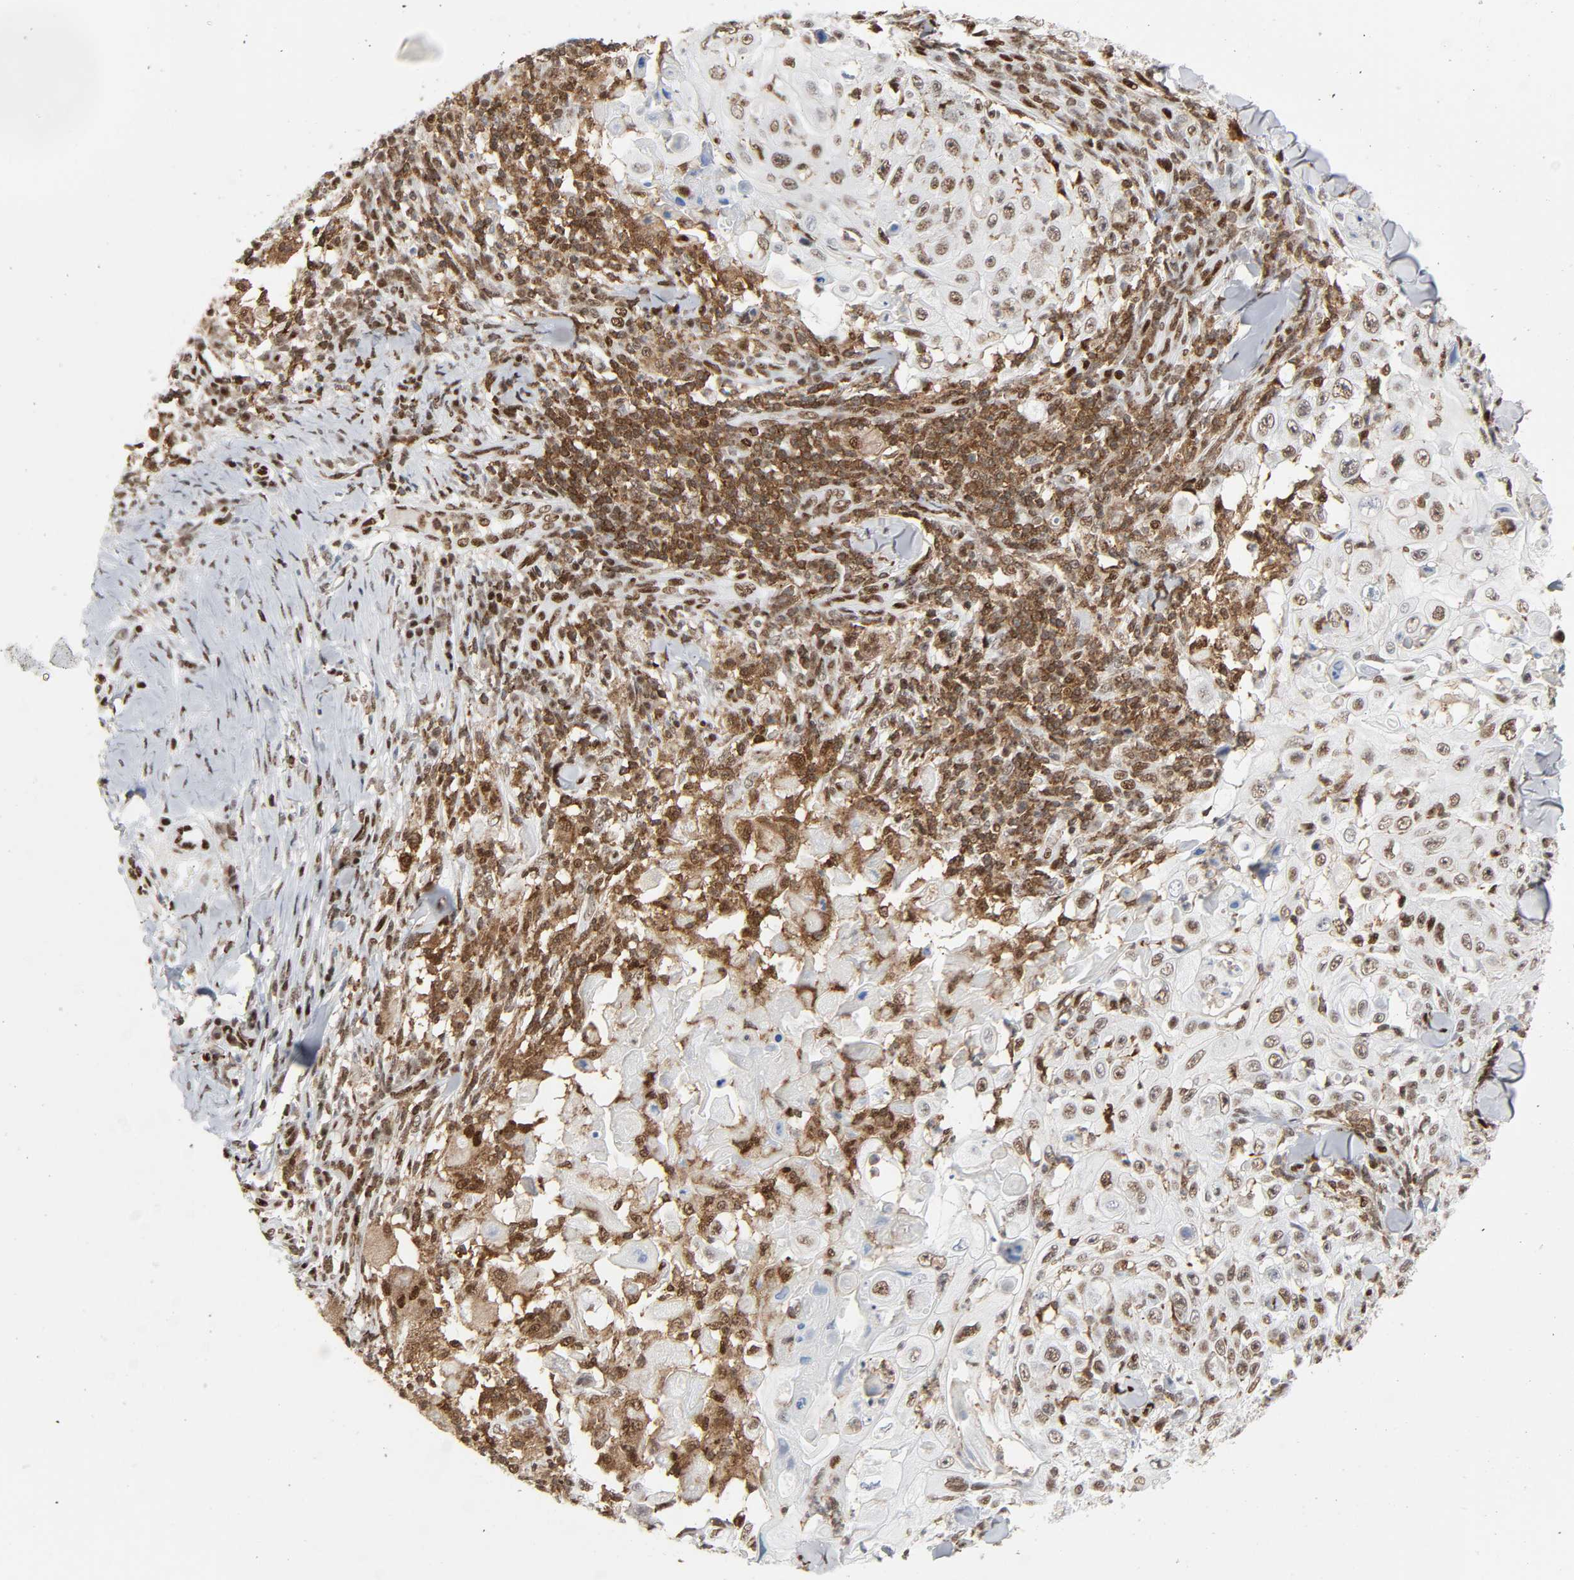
{"staining": {"intensity": "moderate", "quantity": ">75%", "location": "nuclear"}, "tissue": "skin cancer", "cell_type": "Tumor cells", "image_type": "cancer", "snomed": [{"axis": "morphology", "description": "Squamous cell carcinoma, NOS"}, {"axis": "topography", "description": "Skin"}], "caption": "IHC (DAB) staining of squamous cell carcinoma (skin) displays moderate nuclear protein expression in about >75% of tumor cells.", "gene": "WAS", "patient": {"sex": "male", "age": 86}}